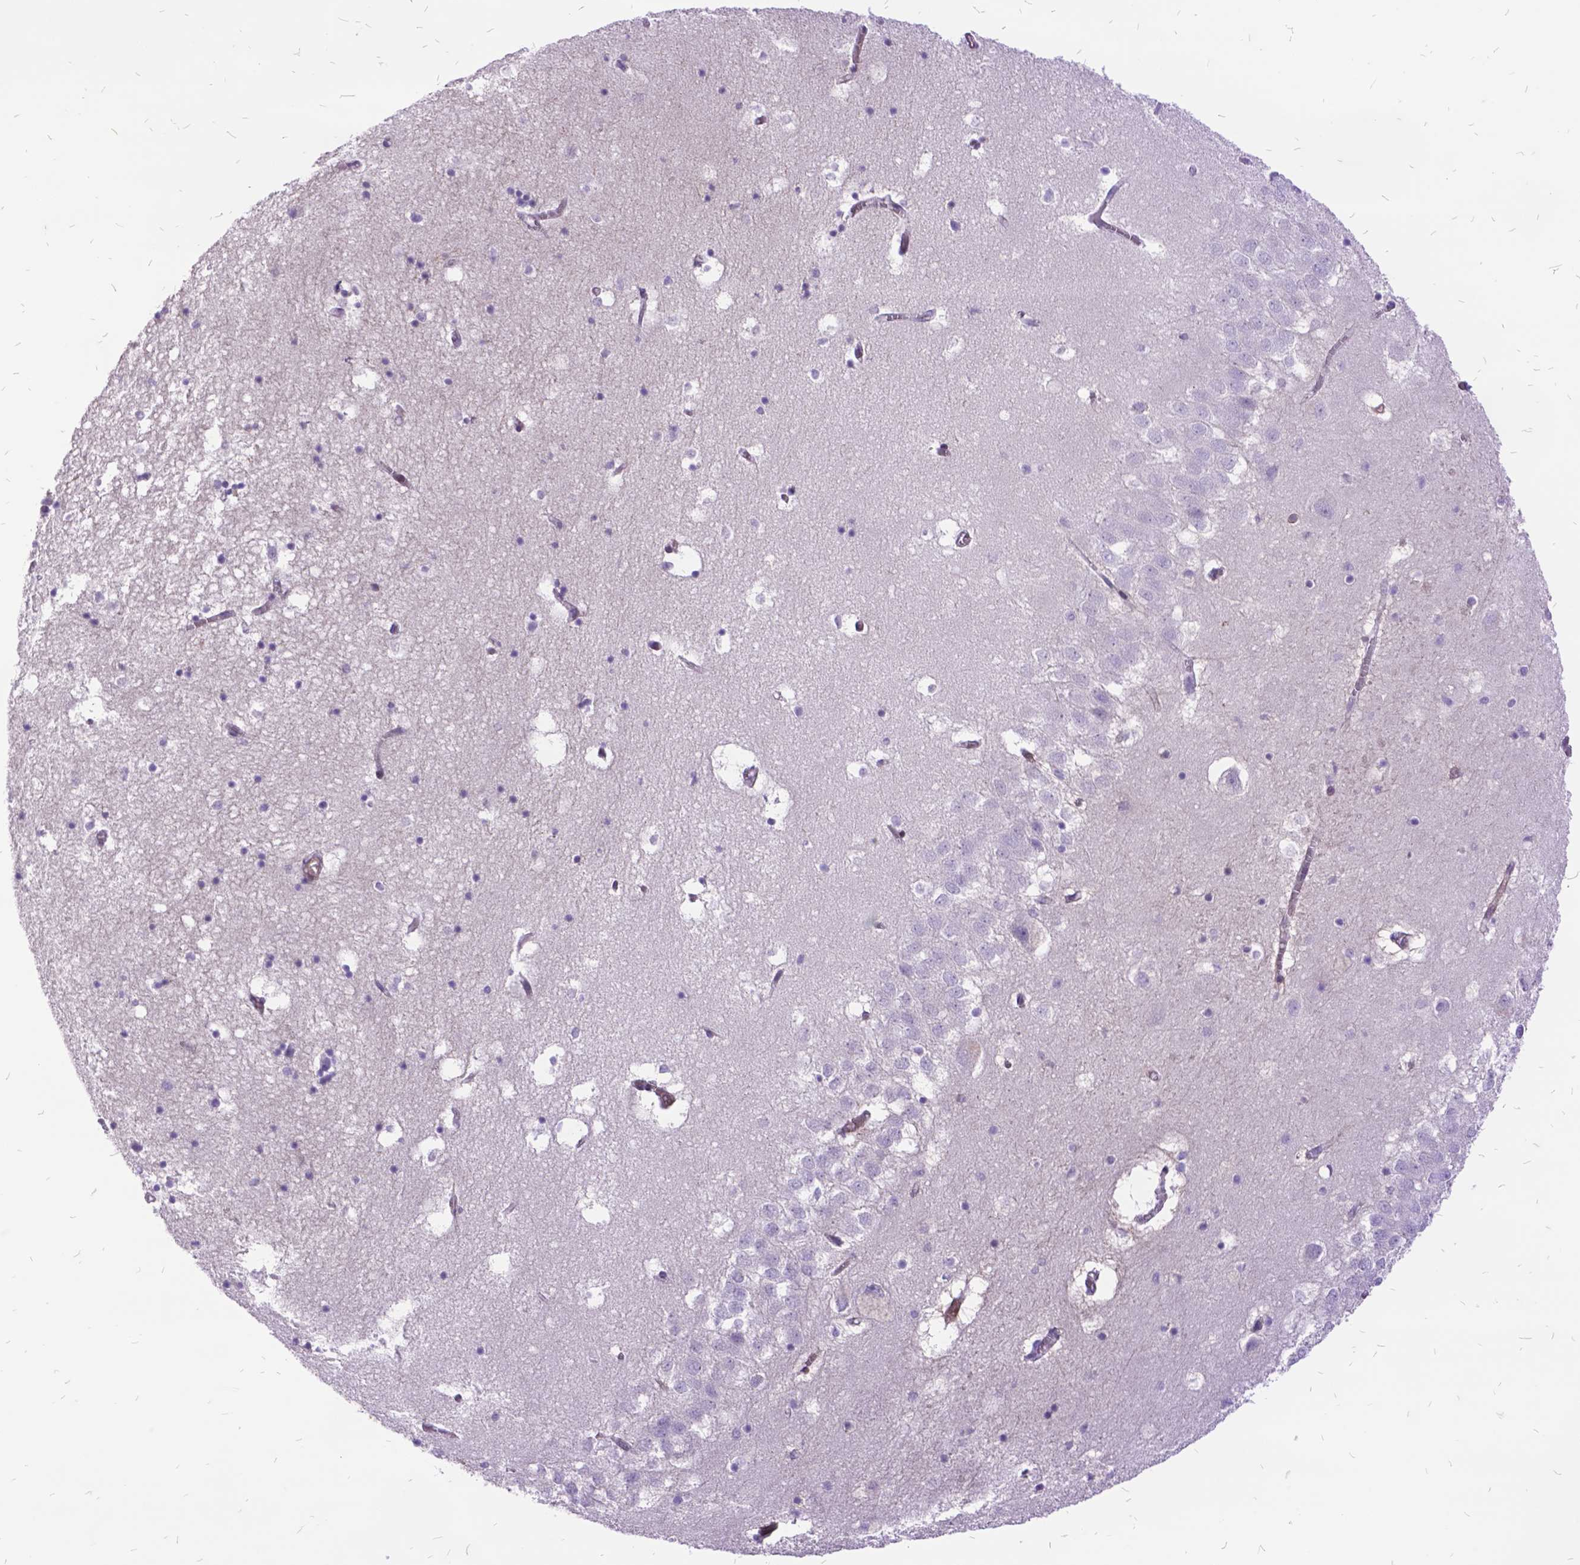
{"staining": {"intensity": "negative", "quantity": "none", "location": "none"}, "tissue": "hippocampus", "cell_type": "Glial cells", "image_type": "normal", "snomed": [{"axis": "morphology", "description": "Normal tissue, NOS"}, {"axis": "topography", "description": "Hippocampus"}], "caption": "DAB (3,3'-diaminobenzidine) immunohistochemical staining of benign human hippocampus displays no significant expression in glial cells. (Immunohistochemistry, brightfield microscopy, high magnification).", "gene": "GRB7", "patient": {"sex": "male", "age": 58}}